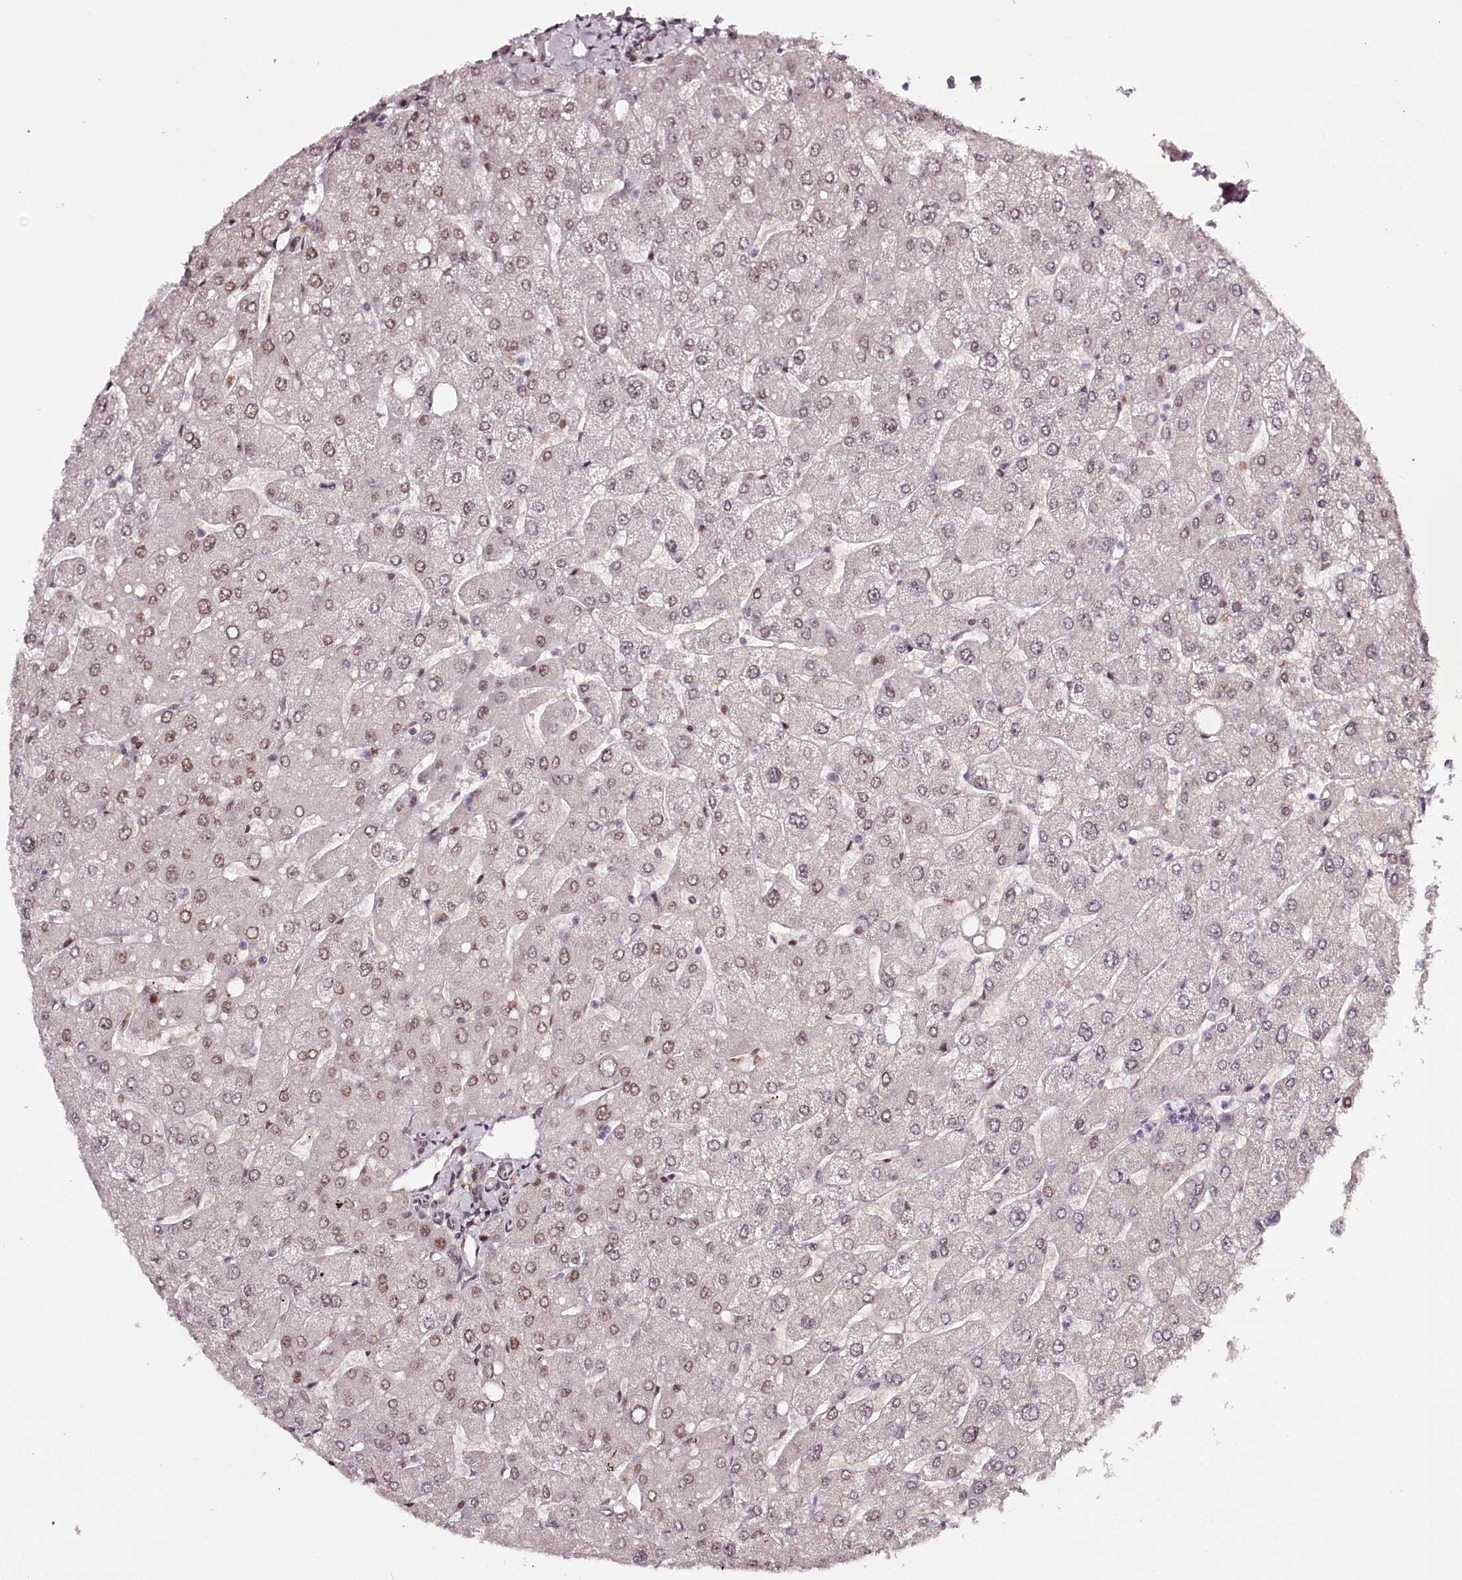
{"staining": {"intensity": "weak", "quantity": "25%-75%", "location": "nuclear"}, "tissue": "liver", "cell_type": "Cholangiocytes", "image_type": "normal", "snomed": [{"axis": "morphology", "description": "Normal tissue, NOS"}, {"axis": "topography", "description": "Liver"}], "caption": "Unremarkable liver shows weak nuclear expression in approximately 25%-75% of cholangiocytes, visualized by immunohistochemistry. (Stains: DAB in brown, nuclei in blue, Microscopy: brightfield microscopy at high magnification).", "gene": "TTC33", "patient": {"sex": "male", "age": 55}}